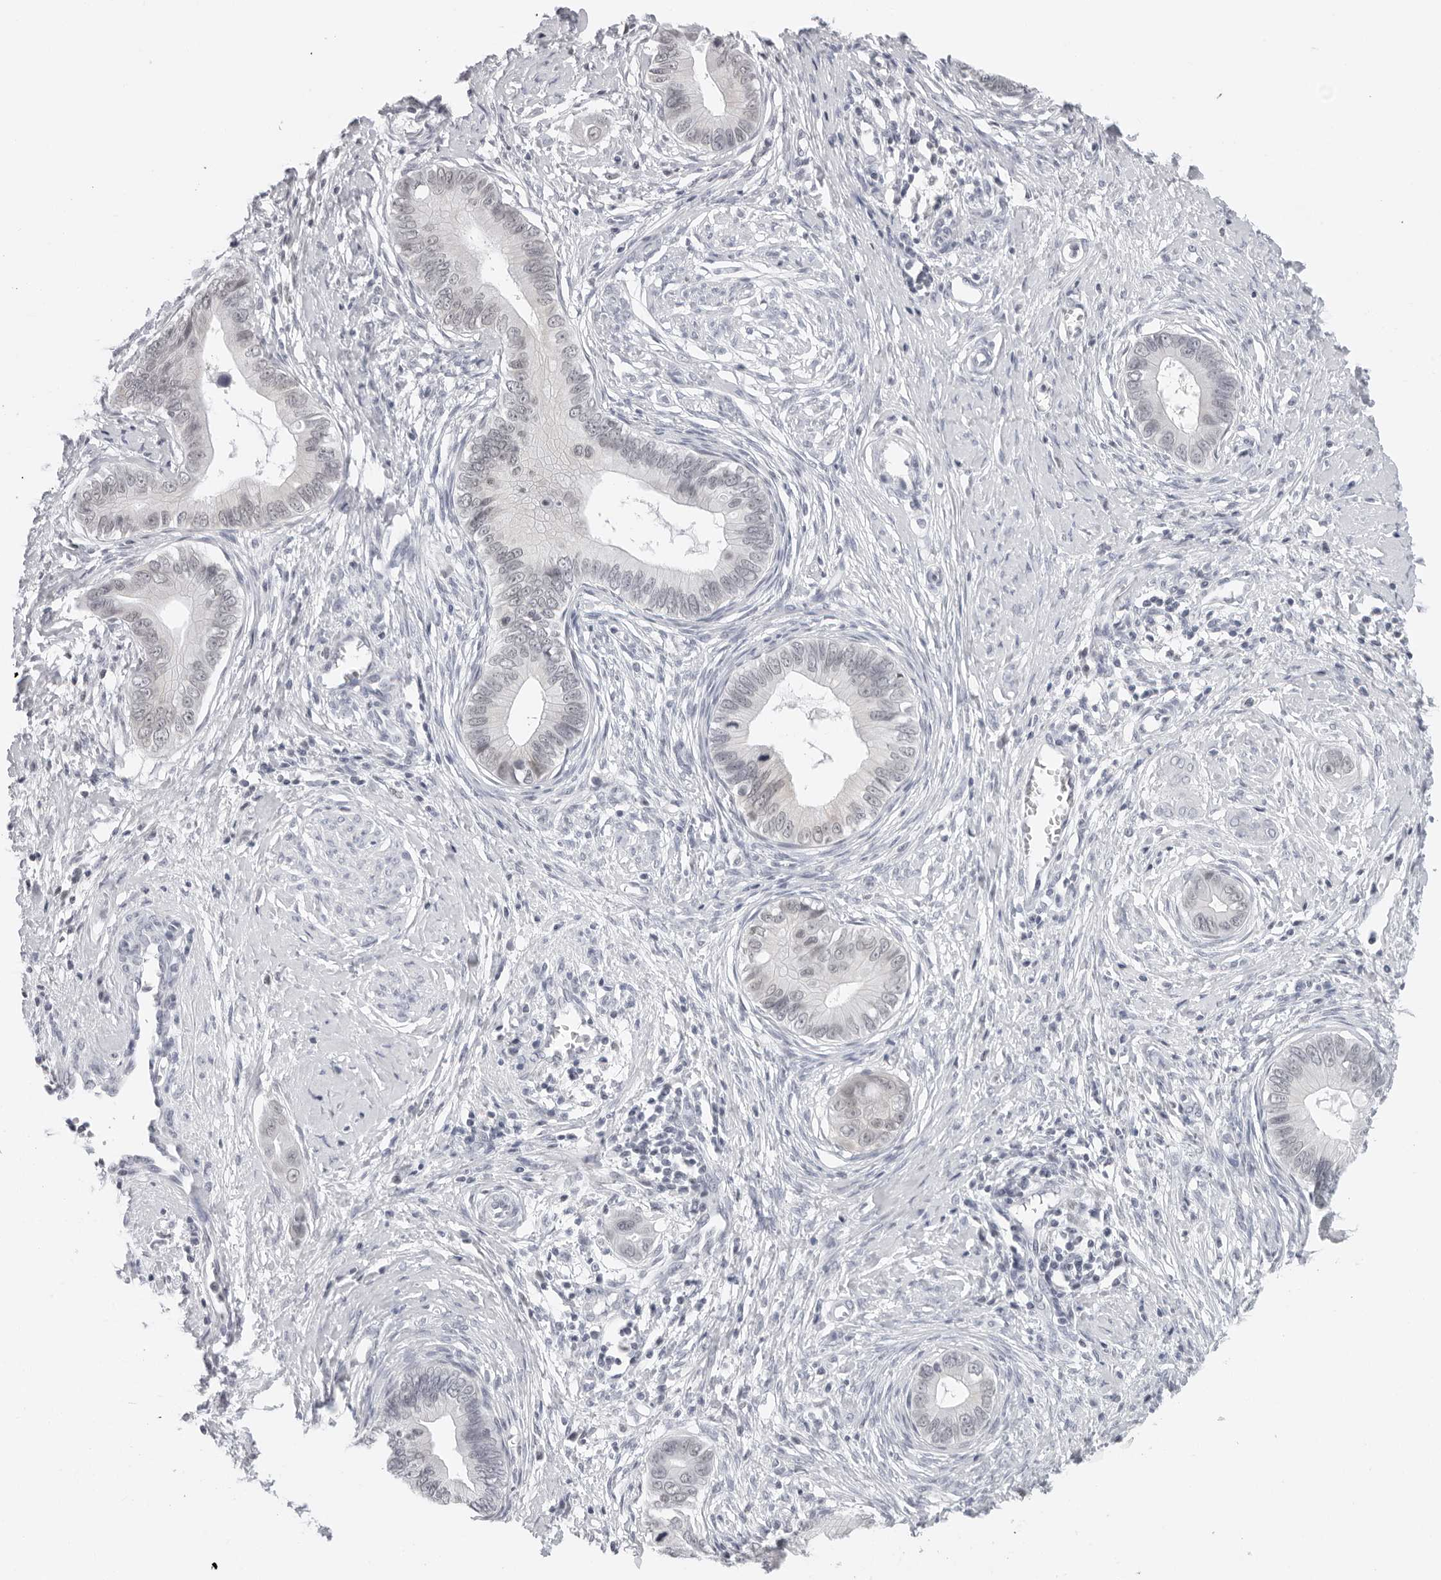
{"staining": {"intensity": "negative", "quantity": "none", "location": "none"}, "tissue": "cervical cancer", "cell_type": "Tumor cells", "image_type": "cancer", "snomed": [{"axis": "morphology", "description": "Adenocarcinoma, NOS"}, {"axis": "topography", "description": "Cervix"}], "caption": "DAB immunohistochemical staining of cervical cancer (adenocarcinoma) reveals no significant expression in tumor cells.", "gene": "FLG2", "patient": {"sex": "female", "age": 44}}